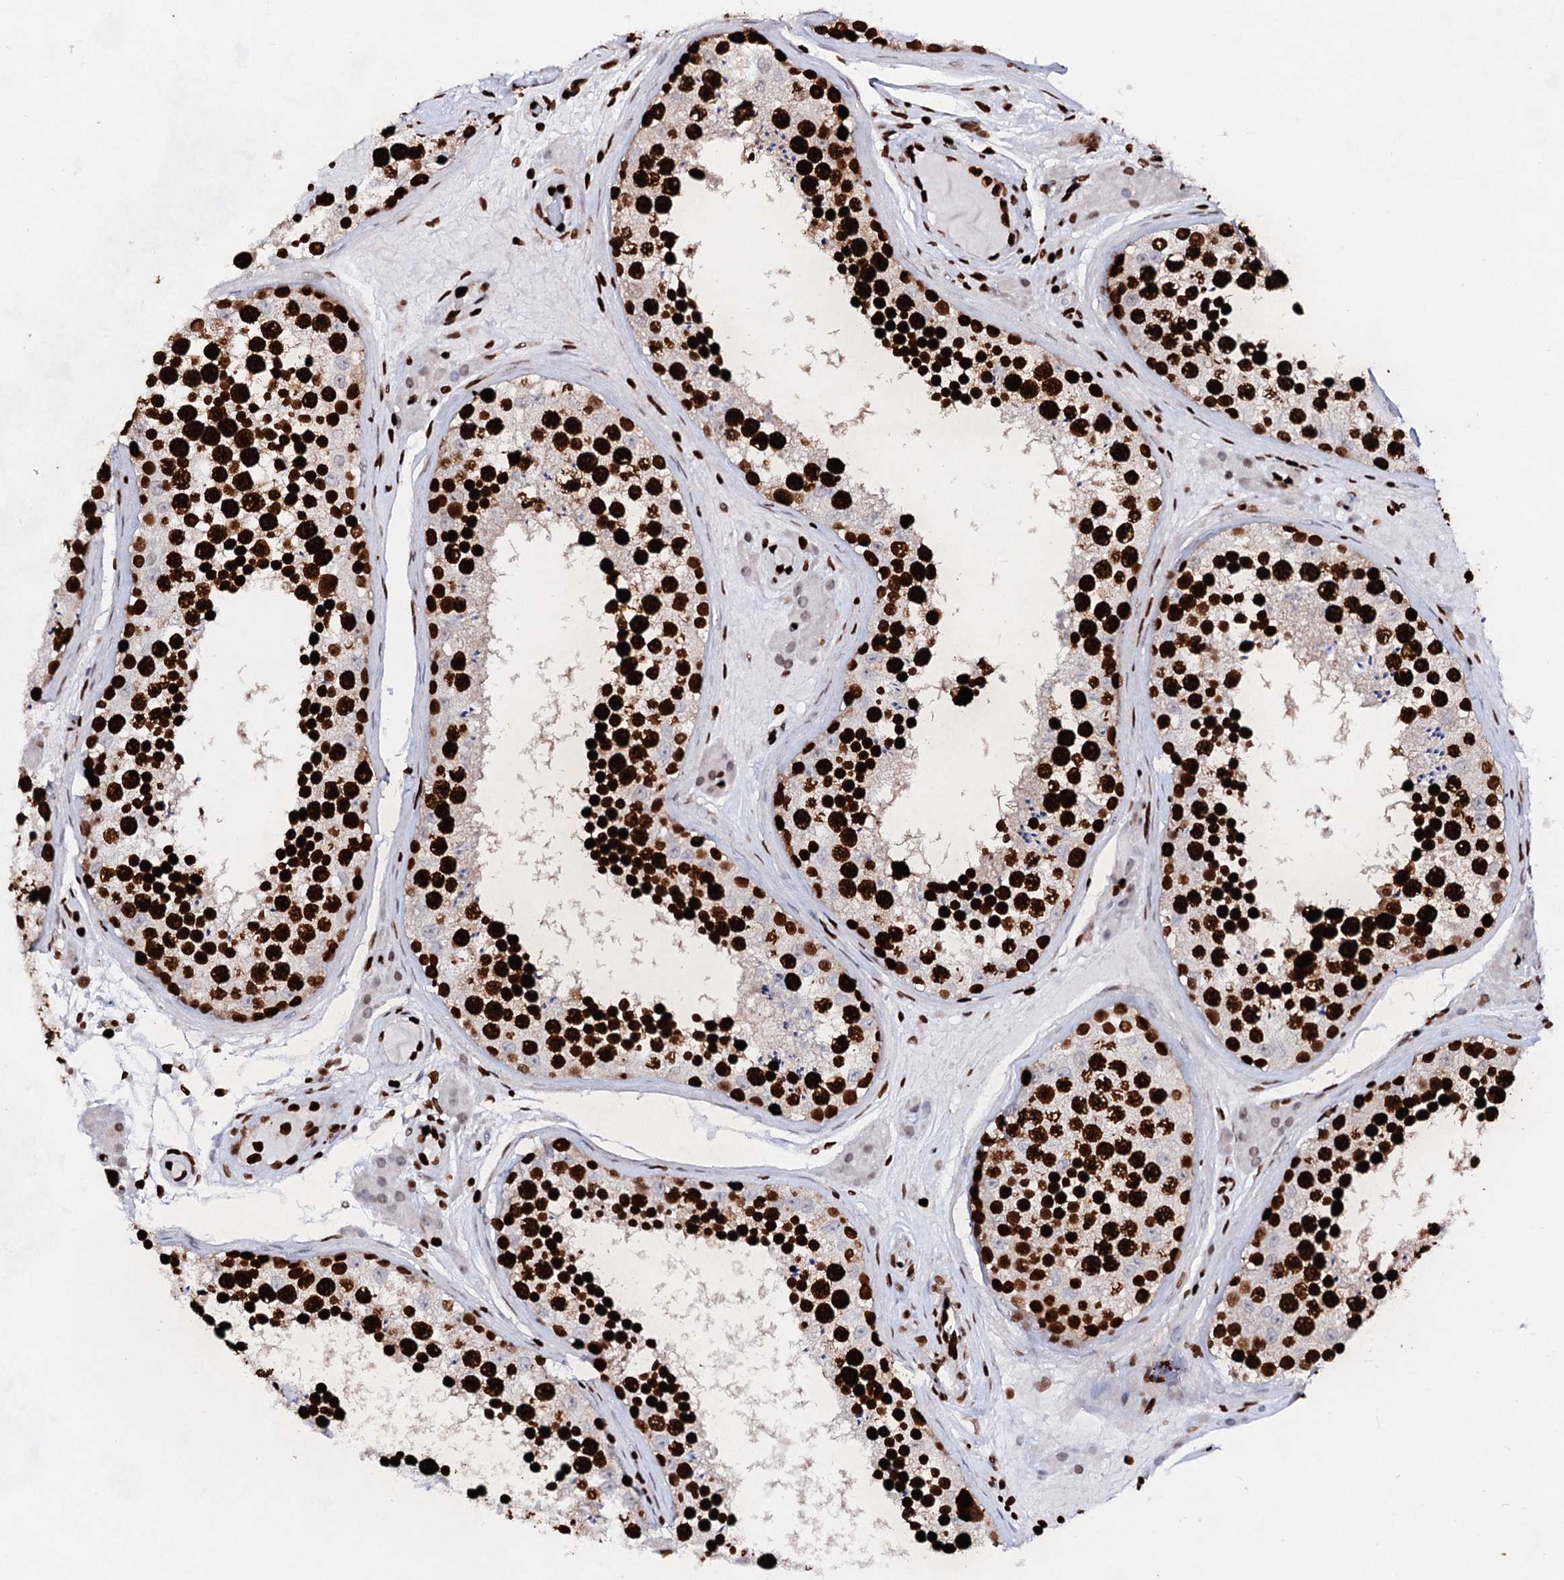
{"staining": {"intensity": "strong", "quantity": ">75%", "location": "nuclear"}, "tissue": "testis", "cell_type": "Cells in seminiferous ducts", "image_type": "normal", "snomed": [{"axis": "morphology", "description": "Normal tissue, NOS"}, {"axis": "topography", "description": "Testis"}], "caption": "DAB (3,3'-diaminobenzidine) immunohistochemical staining of normal testis demonstrates strong nuclear protein expression in approximately >75% of cells in seminiferous ducts.", "gene": "HMGB2", "patient": {"sex": "male", "age": 46}}